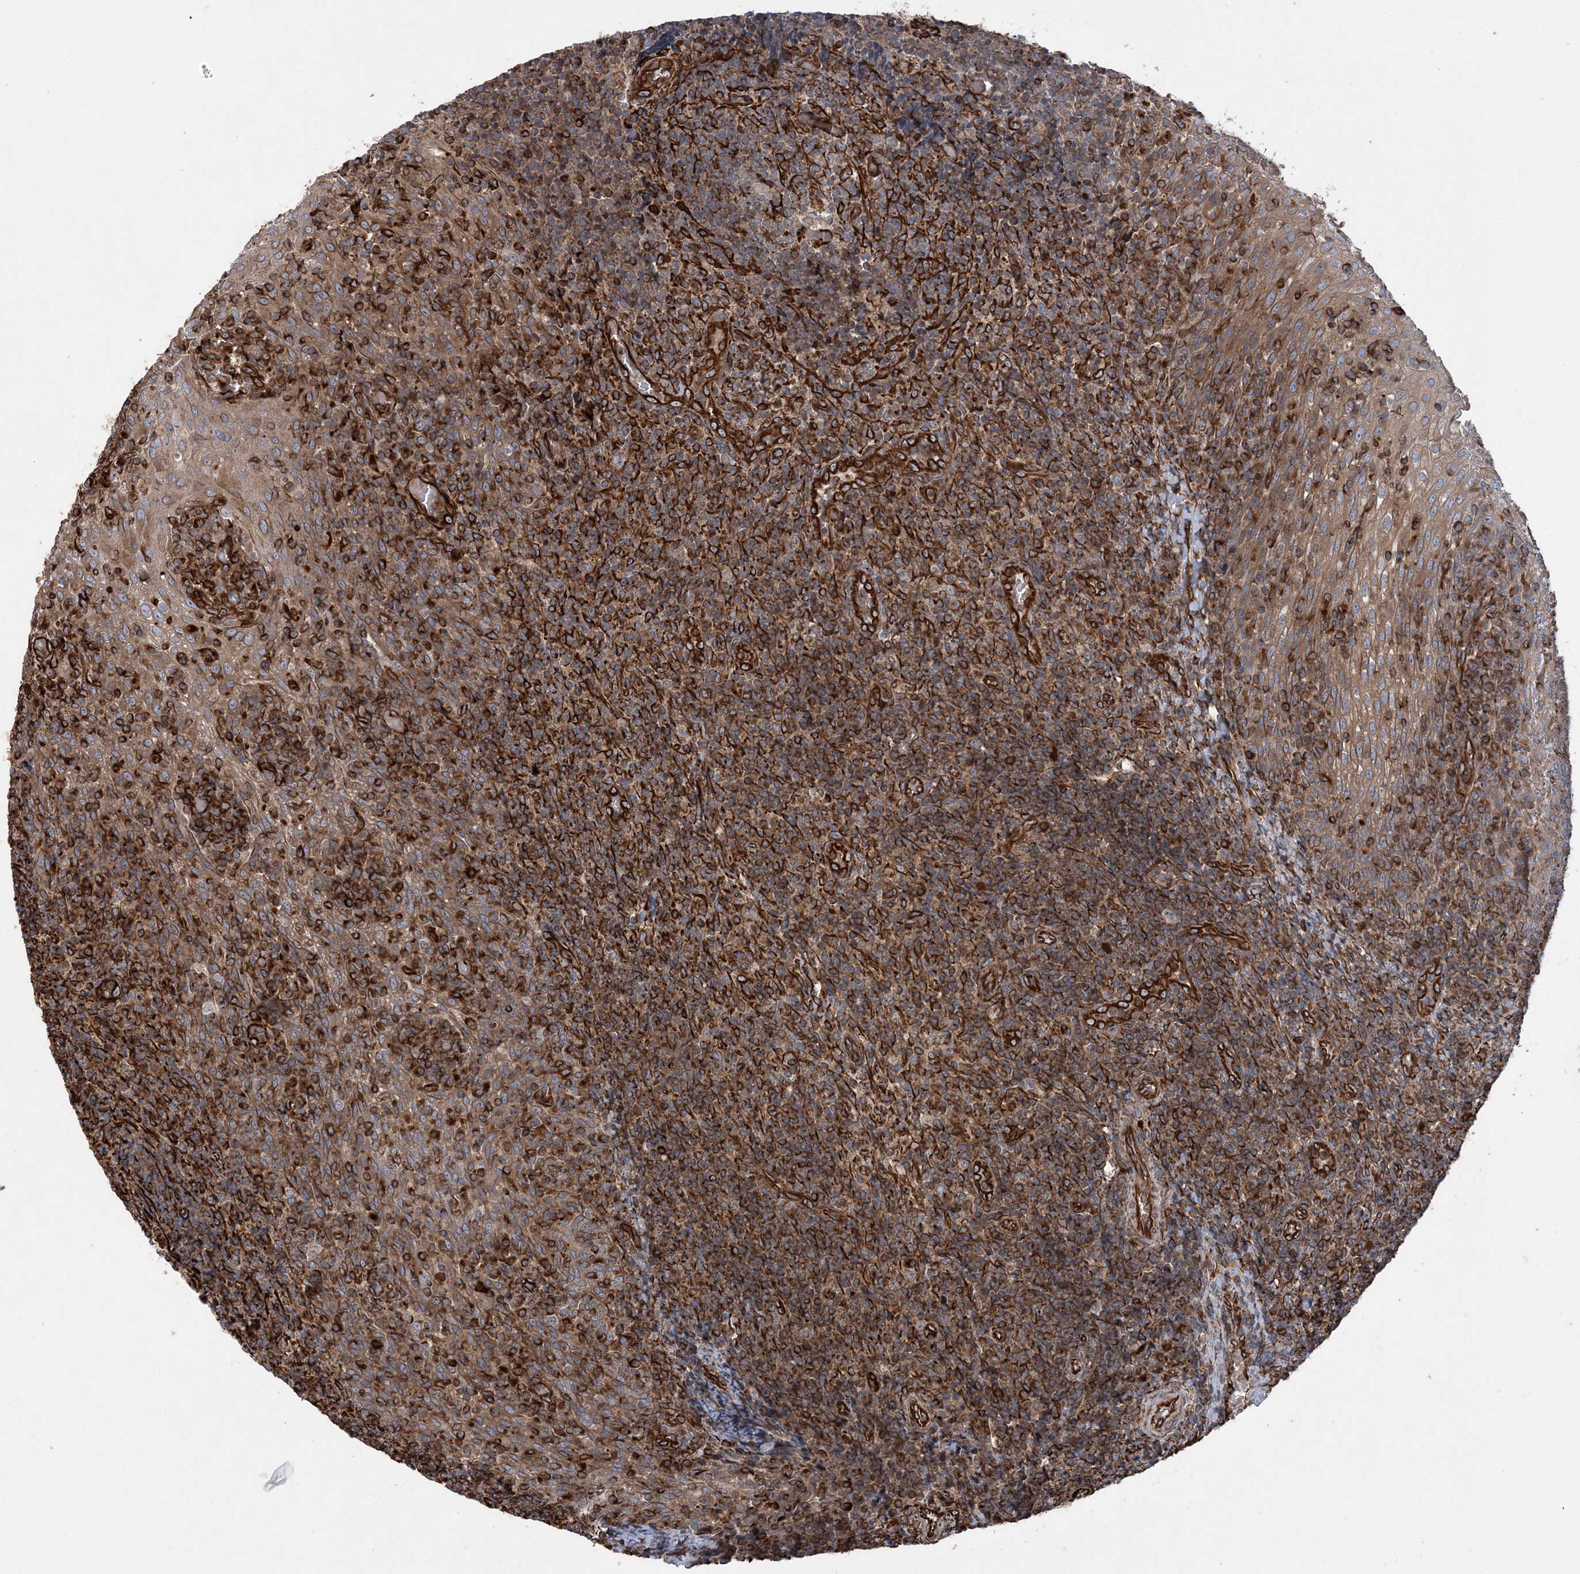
{"staining": {"intensity": "moderate", "quantity": "<25%", "location": "cytoplasmic/membranous"}, "tissue": "tonsil", "cell_type": "Germinal center cells", "image_type": "normal", "snomed": [{"axis": "morphology", "description": "Normal tissue, NOS"}, {"axis": "topography", "description": "Tonsil"}], "caption": "Immunohistochemical staining of normal tonsil exhibits <25% levels of moderate cytoplasmic/membranous protein positivity in about <25% of germinal center cells. (IHC, brightfield microscopy, high magnification).", "gene": "FAM114A2", "patient": {"sex": "female", "age": 19}}